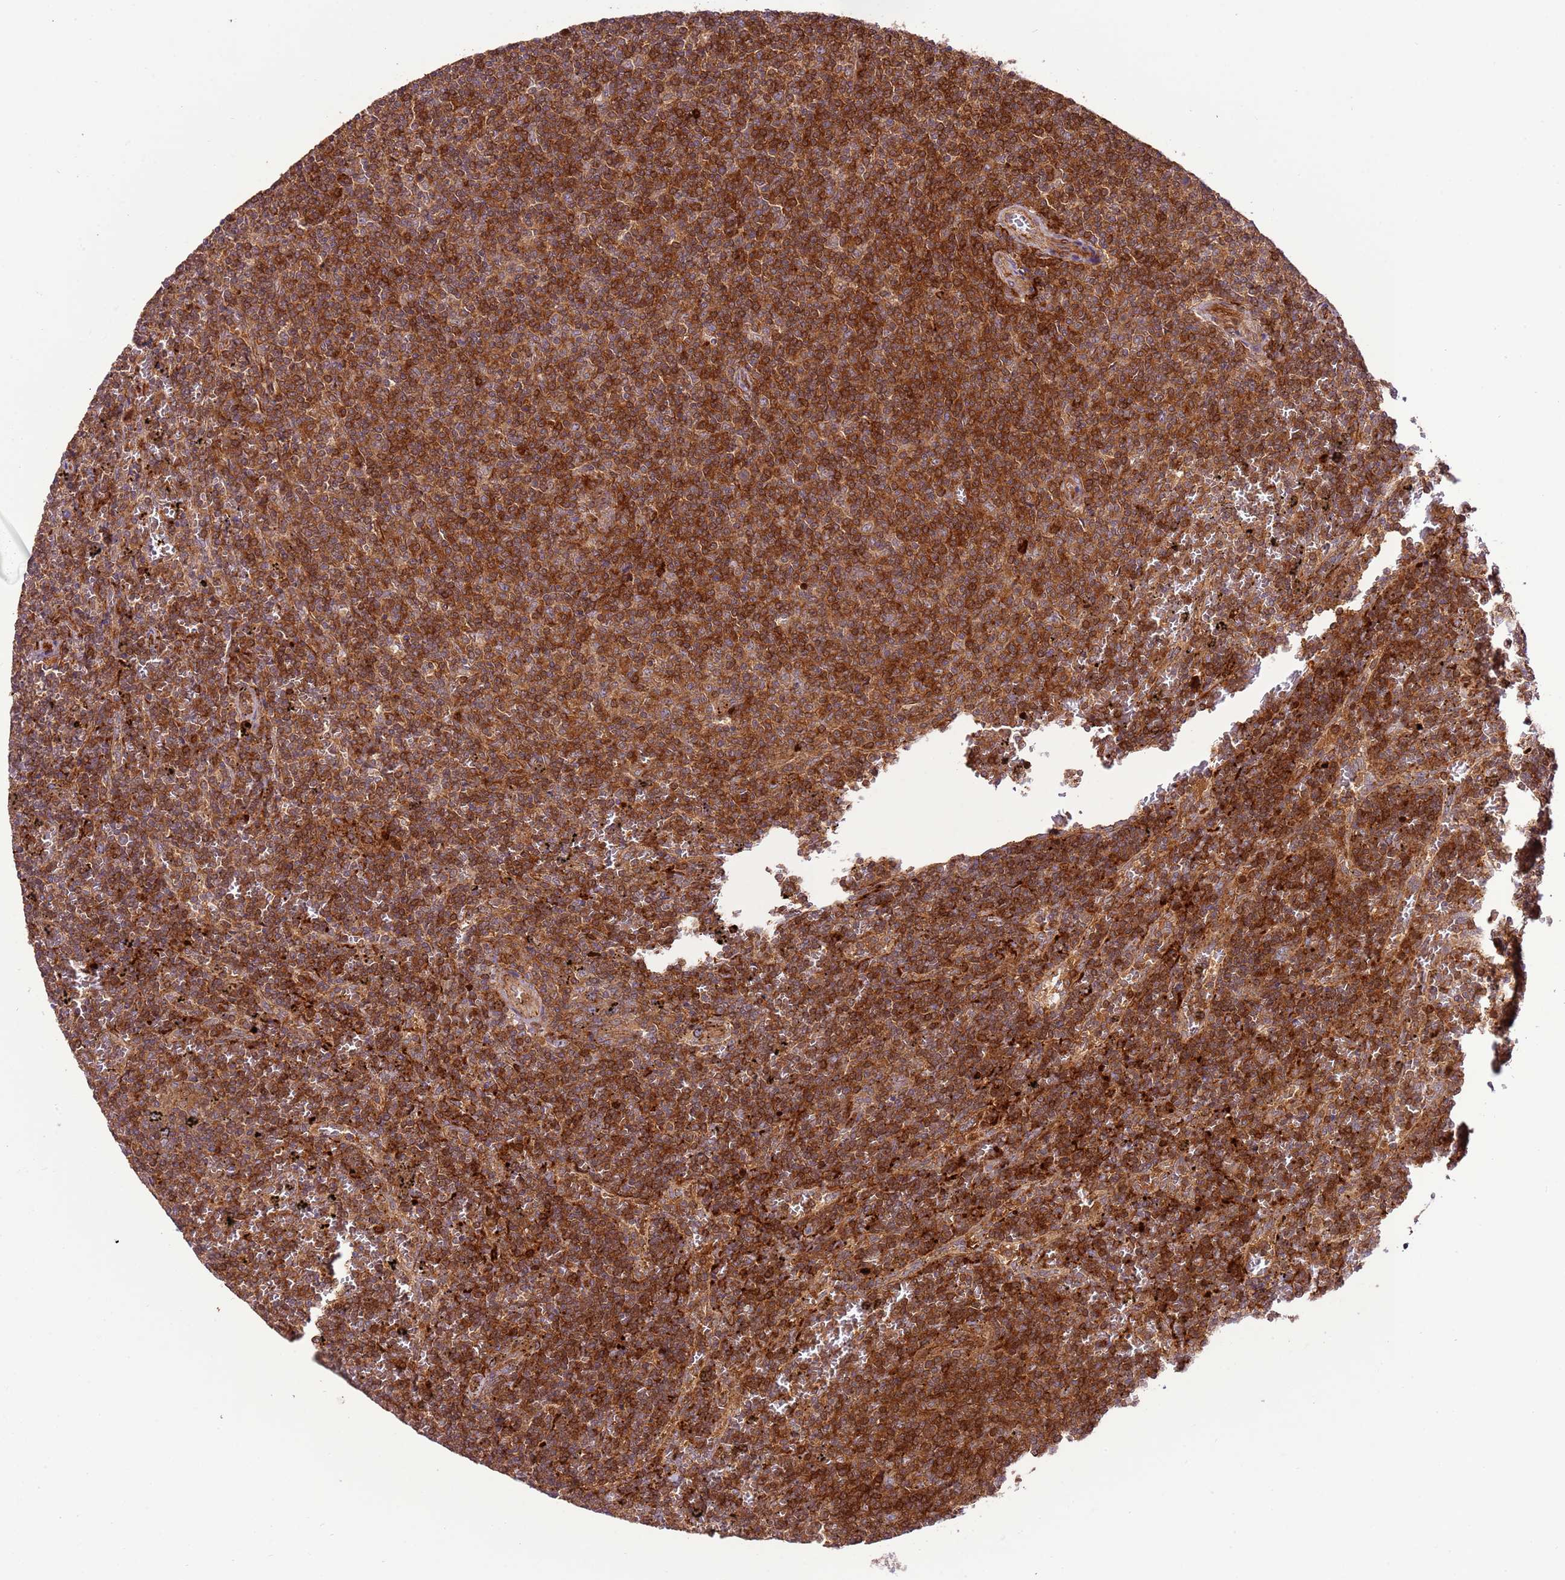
{"staining": {"intensity": "strong", "quantity": "25%-75%", "location": "cytoplasmic/membranous"}, "tissue": "lymphoma", "cell_type": "Tumor cells", "image_type": "cancer", "snomed": [{"axis": "morphology", "description": "Malignant lymphoma, non-Hodgkin's type, Low grade"}, {"axis": "topography", "description": "Spleen"}], "caption": "The histopathology image reveals staining of lymphoma, revealing strong cytoplasmic/membranous protein staining (brown color) within tumor cells.", "gene": "ZNF624", "patient": {"sex": "female", "age": 50}}